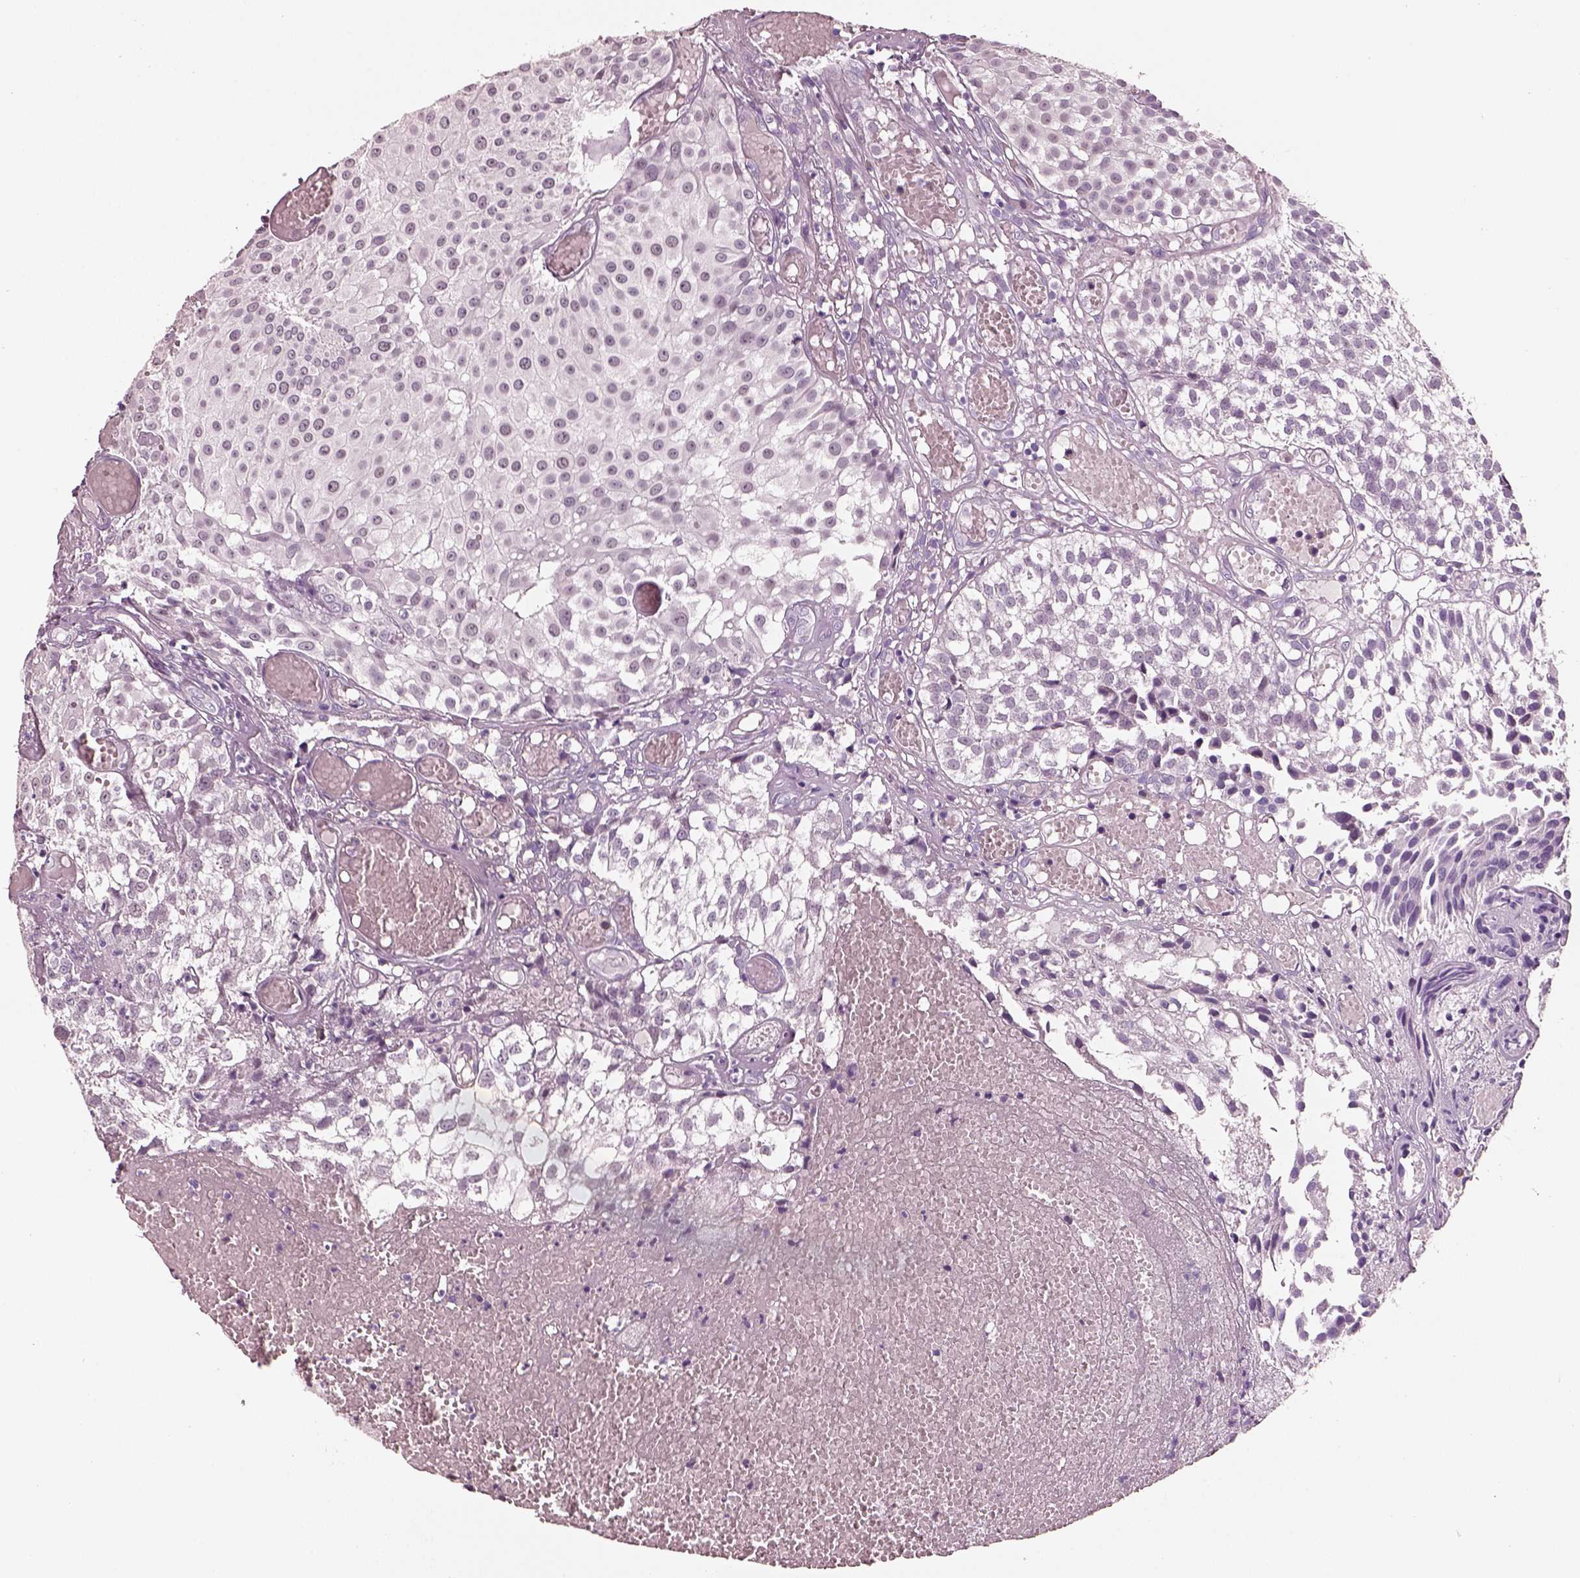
{"staining": {"intensity": "negative", "quantity": "none", "location": "none"}, "tissue": "urothelial cancer", "cell_type": "Tumor cells", "image_type": "cancer", "snomed": [{"axis": "morphology", "description": "Urothelial carcinoma, Low grade"}, {"axis": "topography", "description": "Urinary bladder"}], "caption": "This image is of urothelial cancer stained with IHC to label a protein in brown with the nuclei are counter-stained blue. There is no expression in tumor cells.", "gene": "ELSPBP1", "patient": {"sex": "male", "age": 79}}